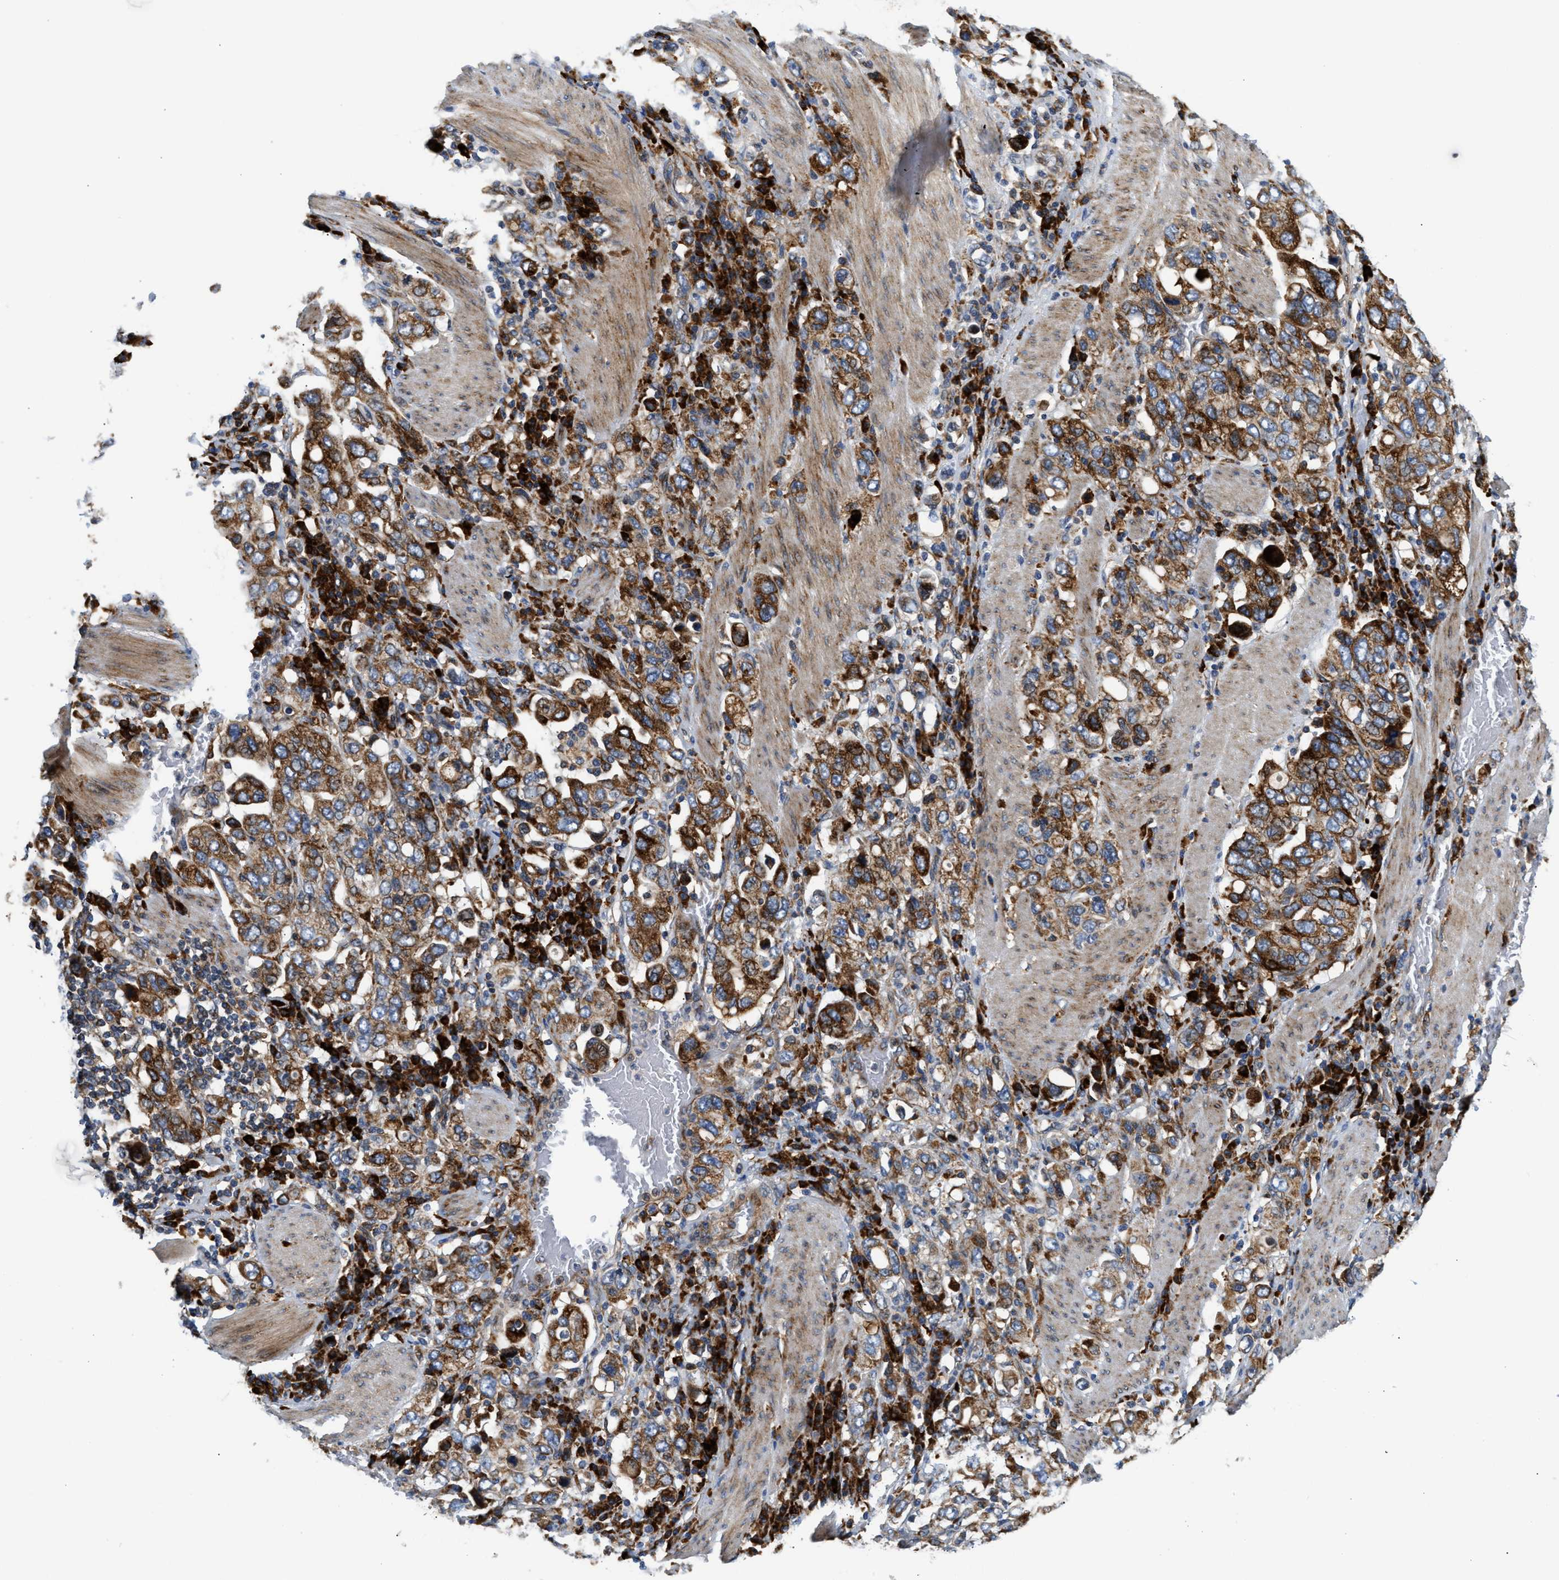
{"staining": {"intensity": "strong", "quantity": ">75%", "location": "cytoplasmic/membranous"}, "tissue": "stomach cancer", "cell_type": "Tumor cells", "image_type": "cancer", "snomed": [{"axis": "morphology", "description": "Adenocarcinoma, NOS"}, {"axis": "topography", "description": "Stomach, upper"}], "caption": "IHC (DAB) staining of adenocarcinoma (stomach) demonstrates strong cytoplasmic/membranous protein expression in approximately >75% of tumor cells.", "gene": "AMZ1", "patient": {"sex": "male", "age": 62}}